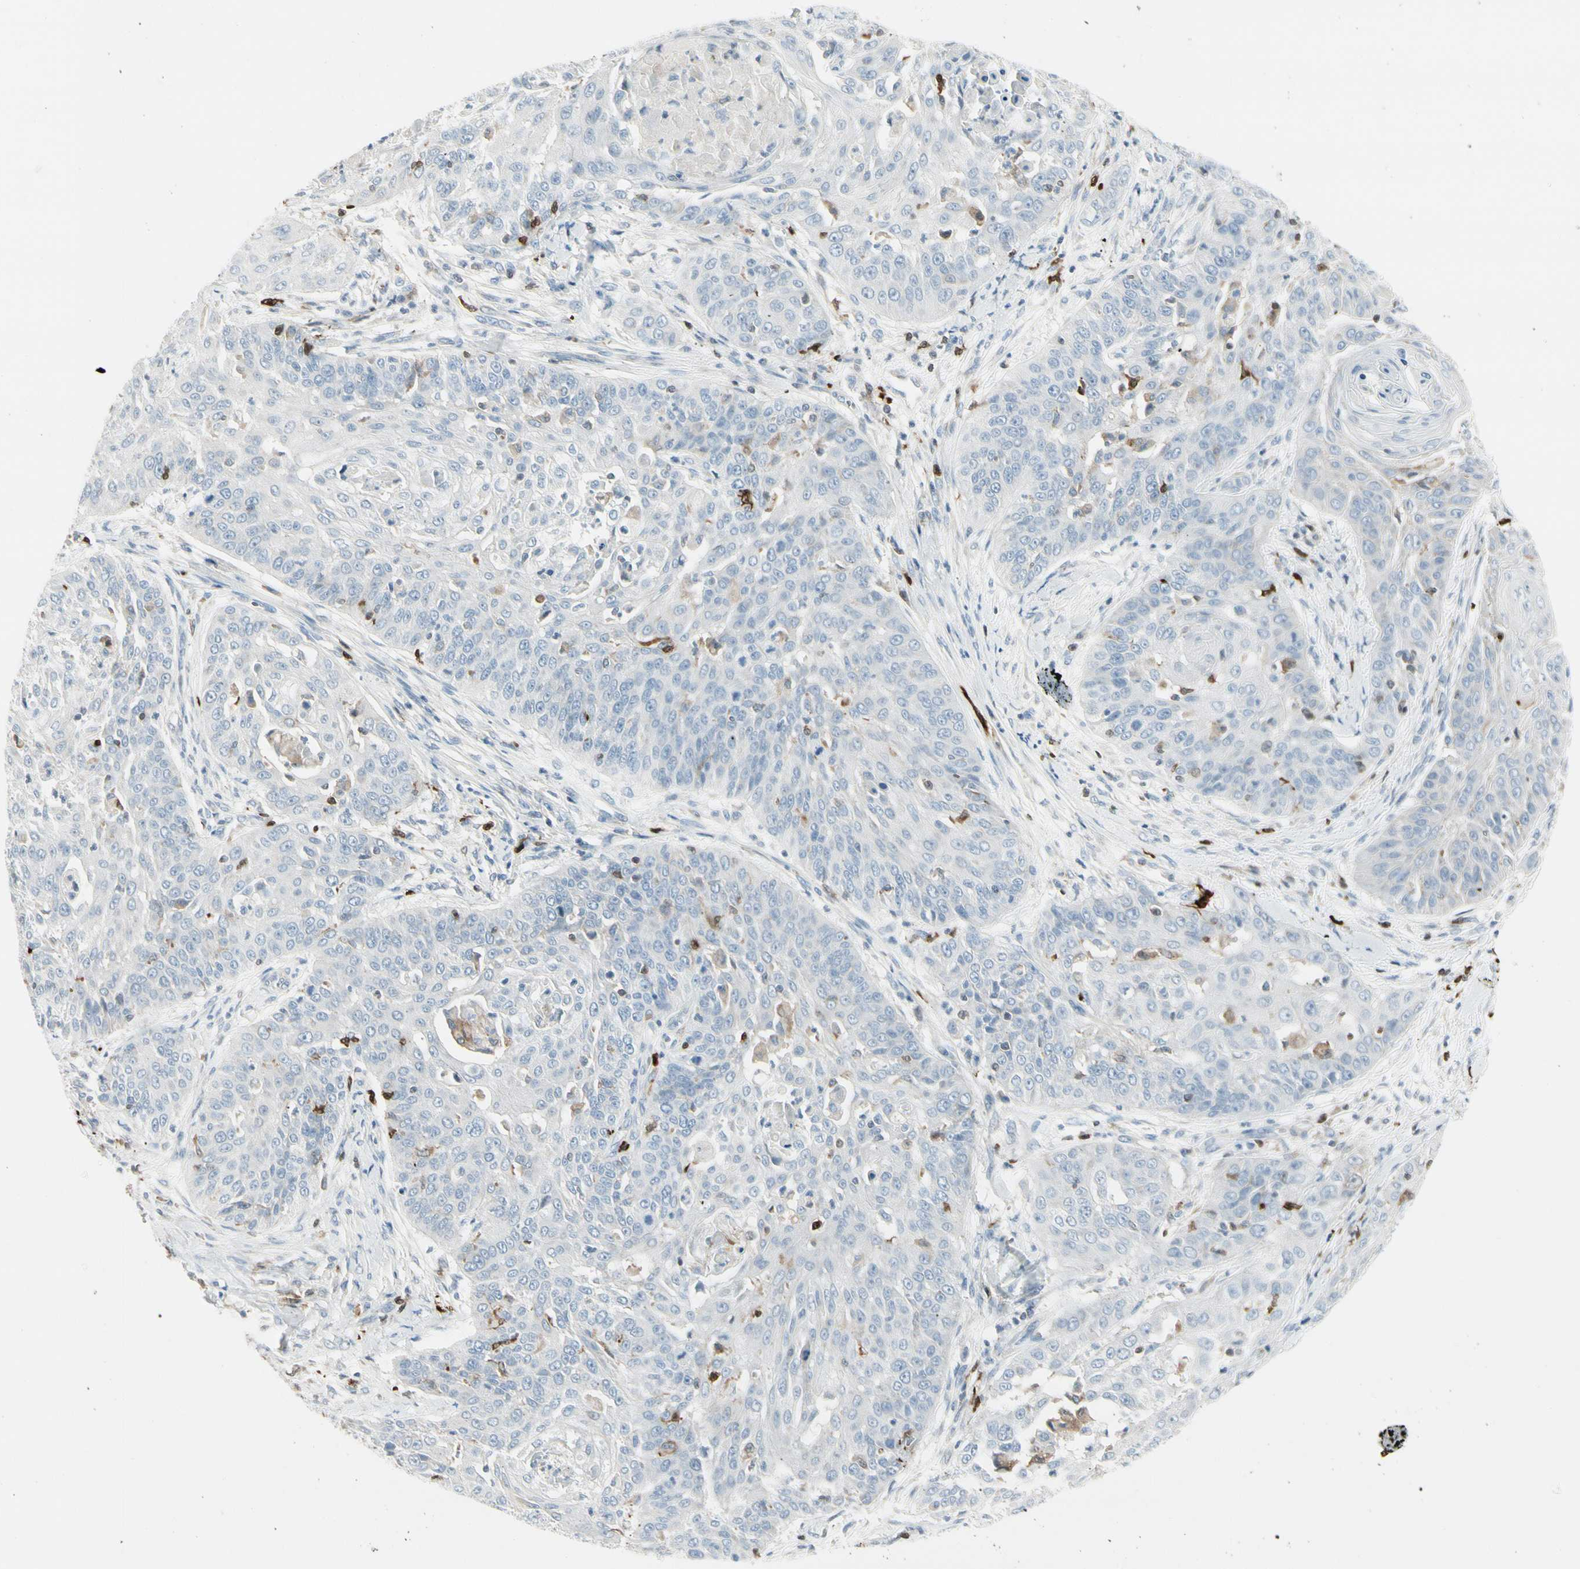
{"staining": {"intensity": "negative", "quantity": "none", "location": "none"}, "tissue": "cervical cancer", "cell_type": "Tumor cells", "image_type": "cancer", "snomed": [{"axis": "morphology", "description": "Squamous cell carcinoma, NOS"}, {"axis": "topography", "description": "Cervix"}], "caption": "A photomicrograph of human cervical cancer (squamous cell carcinoma) is negative for staining in tumor cells.", "gene": "TRAF1", "patient": {"sex": "female", "age": 64}}